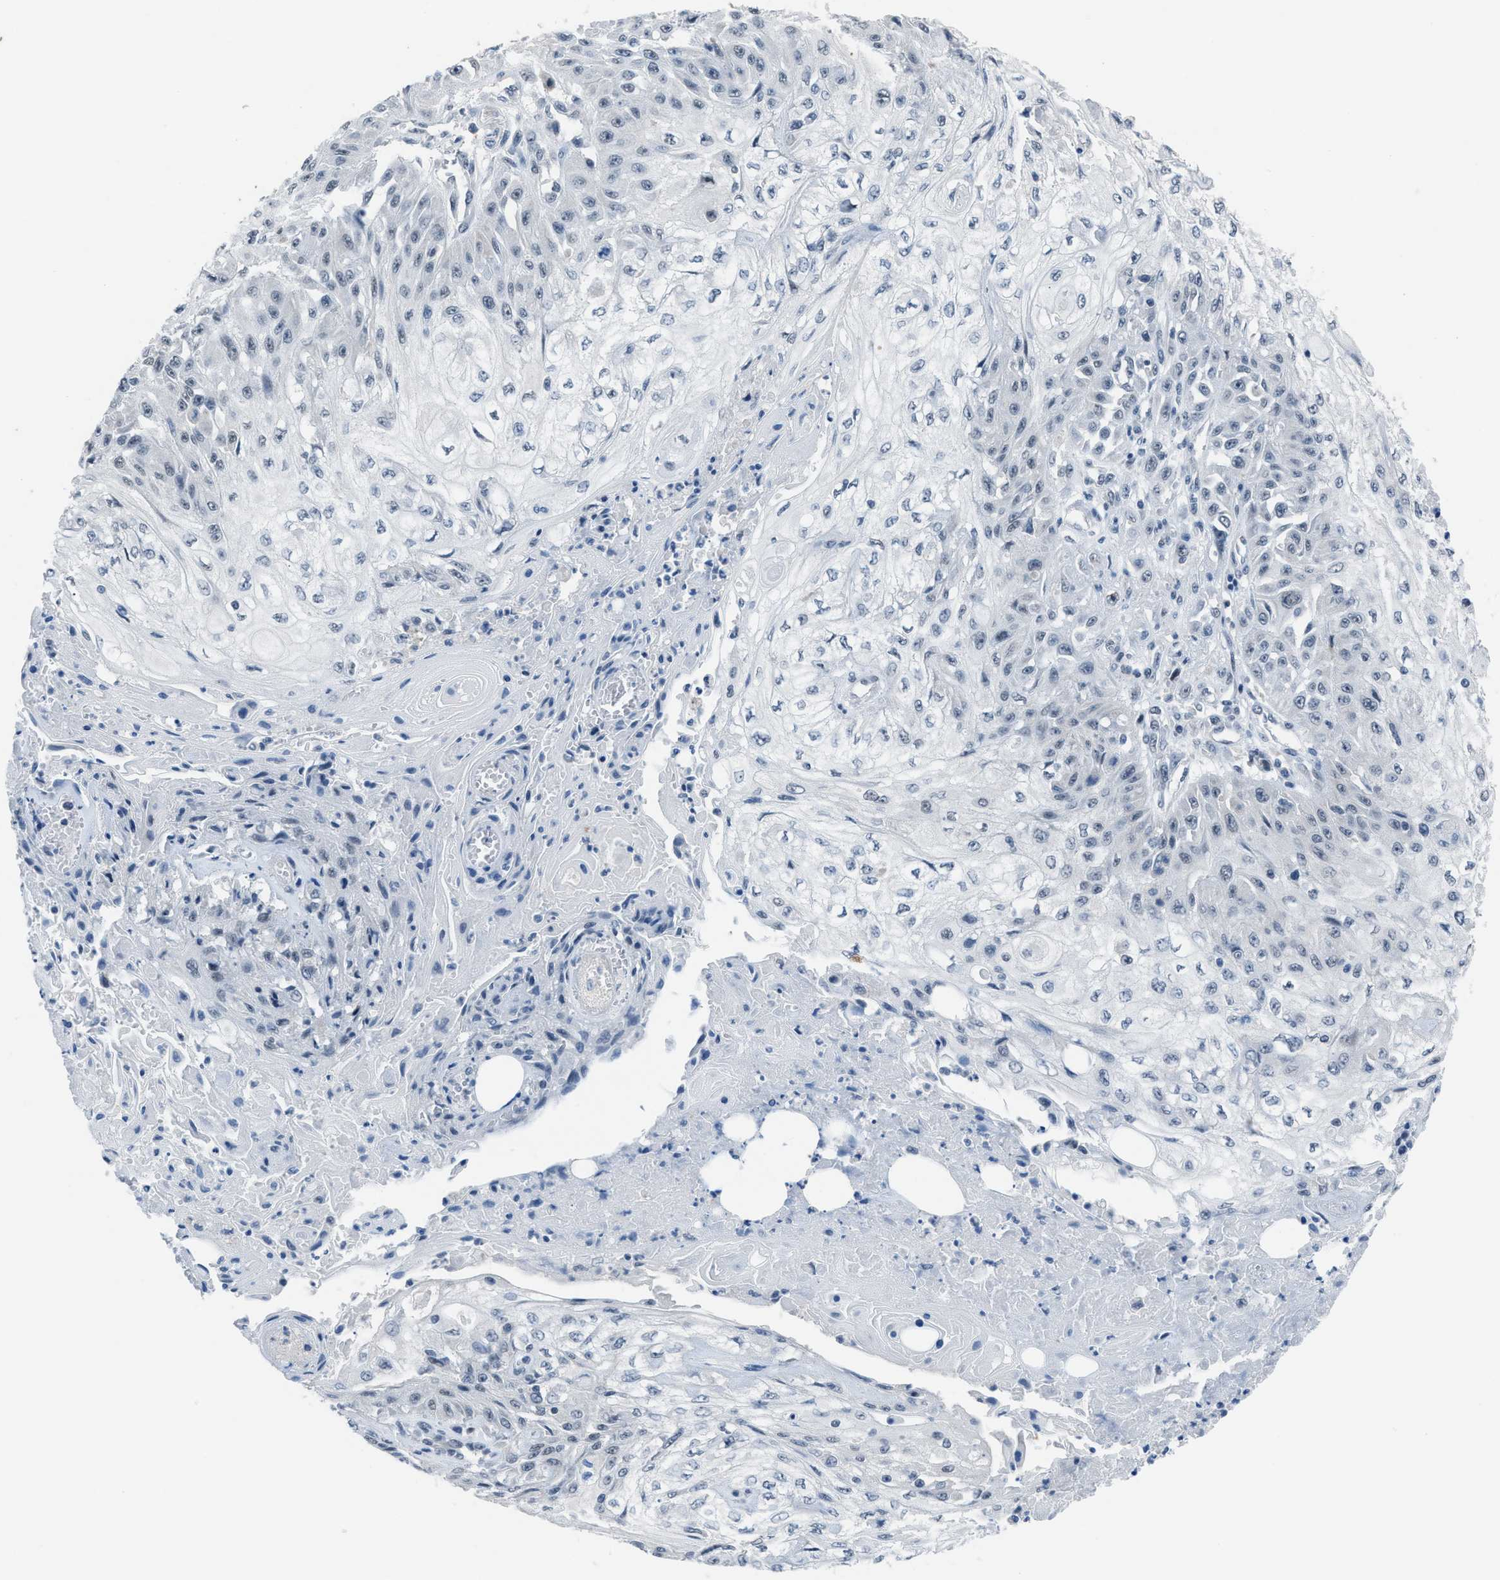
{"staining": {"intensity": "negative", "quantity": "none", "location": "none"}, "tissue": "skin cancer", "cell_type": "Tumor cells", "image_type": "cancer", "snomed": [{"axis": "morphology", "description": "Squamous cell carcinoma, NOS"}, {"axis": "morphology", "description": "Squamous cell carcinoma, metastatic, NOS"}, {"axis": "topography", "description": "Skin"}, {"axis": "topography", "description": "Lymph node"}], "caption": "This is a micrograph of IHC staining of metastatic squamous cell carcinoma (skin), which shows no staining in tumor cells. The staining is performed using DAB brown chromogen with nuclei counter-stained in using hematoxylin.", "gene": "ANAPC11", "patient": {"sex": "male", "age": 75}}